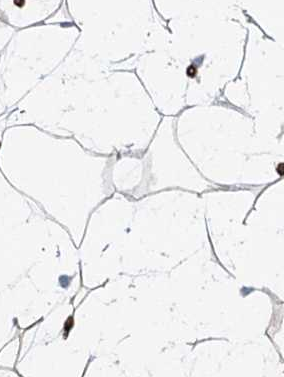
{"staining": {"intensity": "moderate", "quantity": "<25%", "location": "cytoplasmic/membranous"}, "tissue": "adipose tissue", "cell_type": "Adipocytes", "image_type": "normal", "snomed": [{"axis": "morphology", "description": "Normal tissue, NOS"}, {"axis": "topography", "description": "Breast"}], "caption": "Moderate cytoplasmic/membranous positivity for a protein is identified in about <25% of adipocytes of normal adipose tissue using IHC.", "gene": "ZFYVE28", "patient": {"sex": "female", "age": 26}}